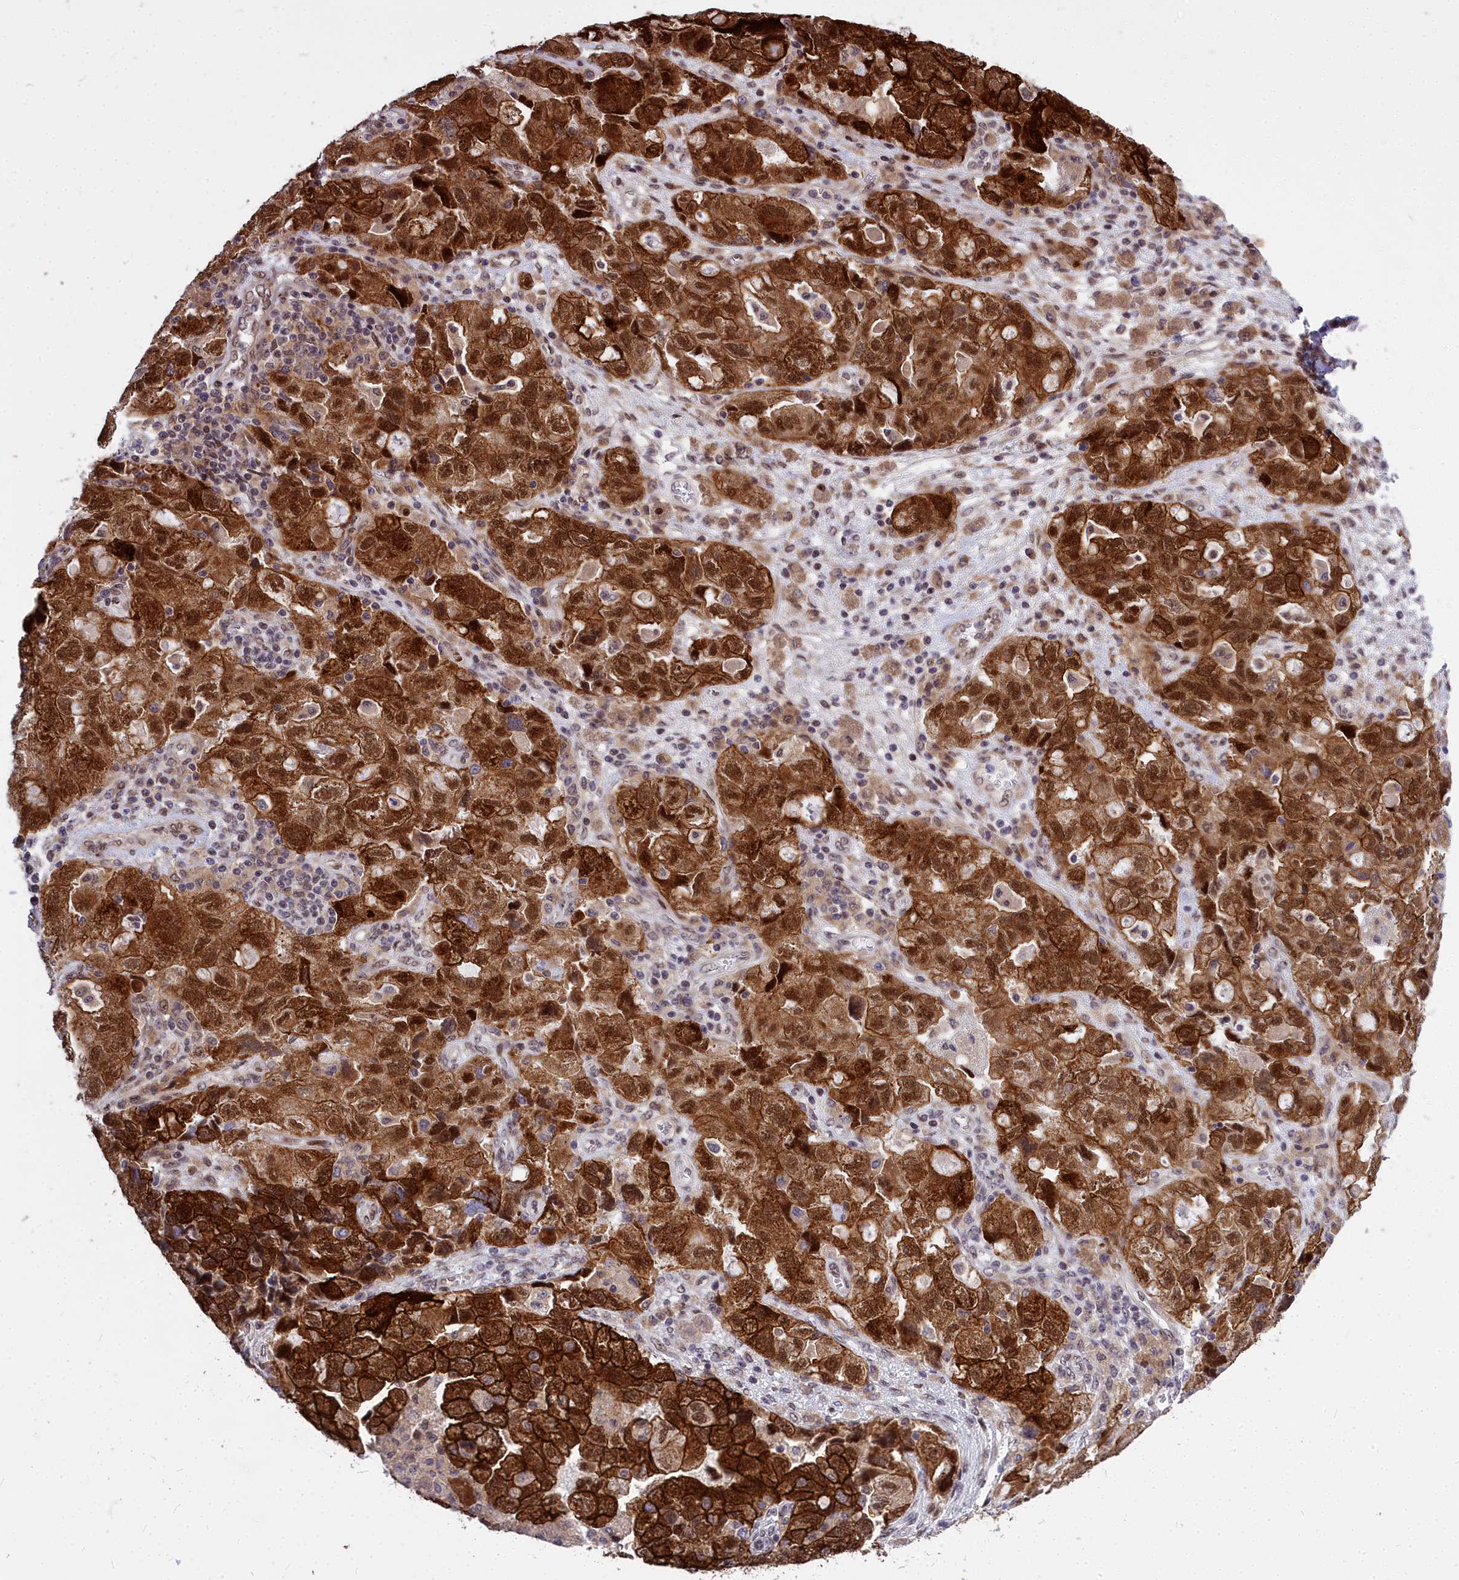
{"staining": {"intensity": "strong", "quantity": ">75%", "location": "cytoplasmic/membranous,nuclear"}, "tissue": "ovarian cancer", "cell_type": "Tumor cells", "image_type": "cancer", "snomed": [{"axis": "morphology", "description": "Carcinoma, NOS"}, {"axis": "morphology", "description": "Cystadenocarcinoma, serous, NOS"}, {"axis": "topography", "description": "Ovary"}], "caption": "Immunohistochemistry of human ovarian carcinoma shows high levels of strong cytoplasmic/membranous and nuclear expression in about >75% of tumor cells.", "gene": "ABCB8", "patient": {"sex": "female", "age": 69}}